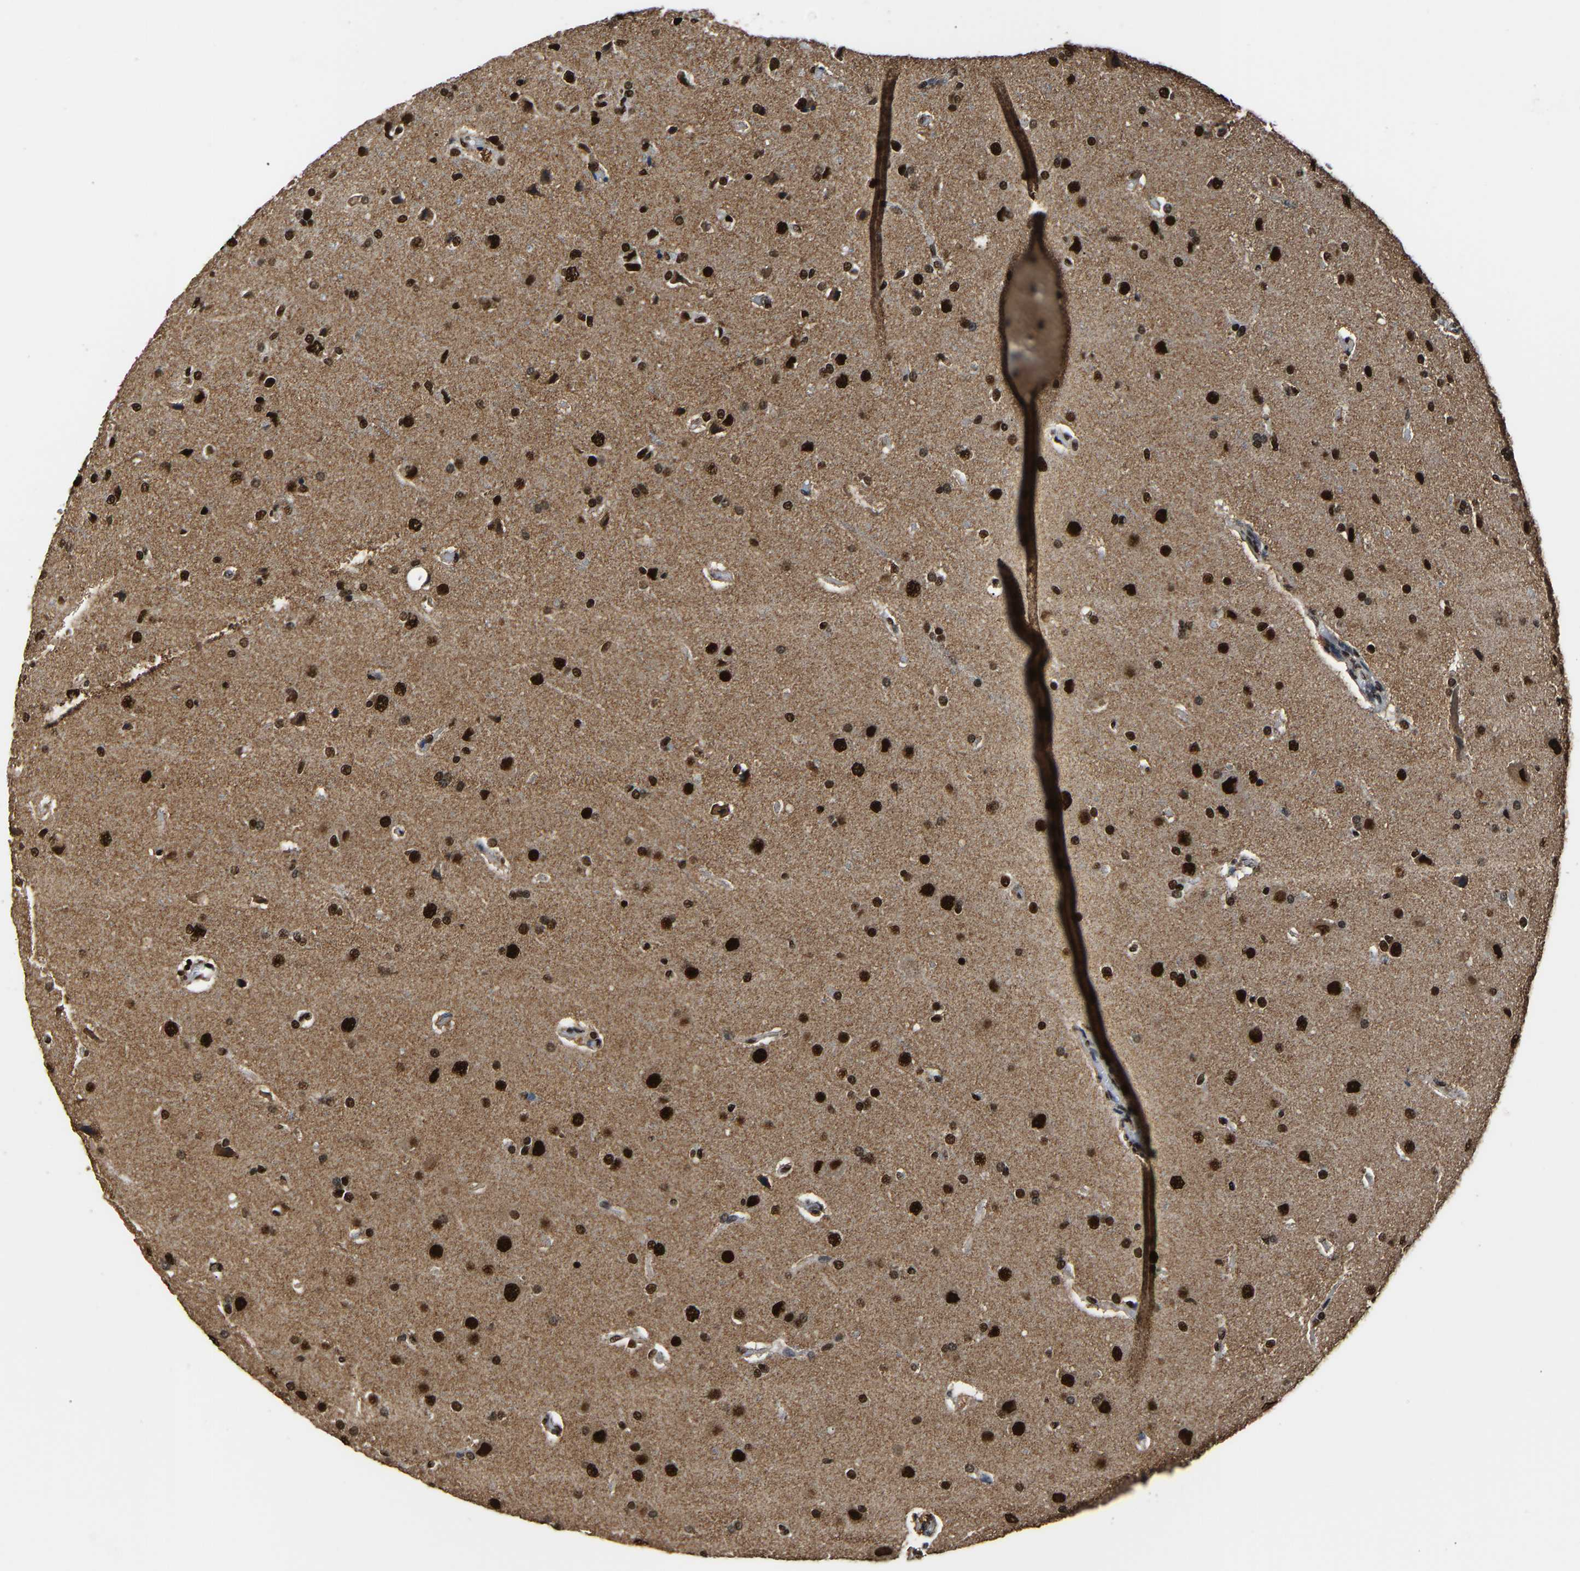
{"staining": {"intensity": "strong", "quantity": ">75%", "location": "nuclear"}, "tissue": "glioma", "cell_type": "Tumor cells", "image_type": "cancer", "snomed": [{"axis": "morphology", "description": "Glioma, malignant, High grade"}, {"axis": "topography", "description": "Brain"}], "caption": "This is an image of immunohistochemistry staining of glioma, which shows strong expression in the nuclear of tumor cells.", "gene": "SAFB", "patient": {"sex": "female", "age": 58}}